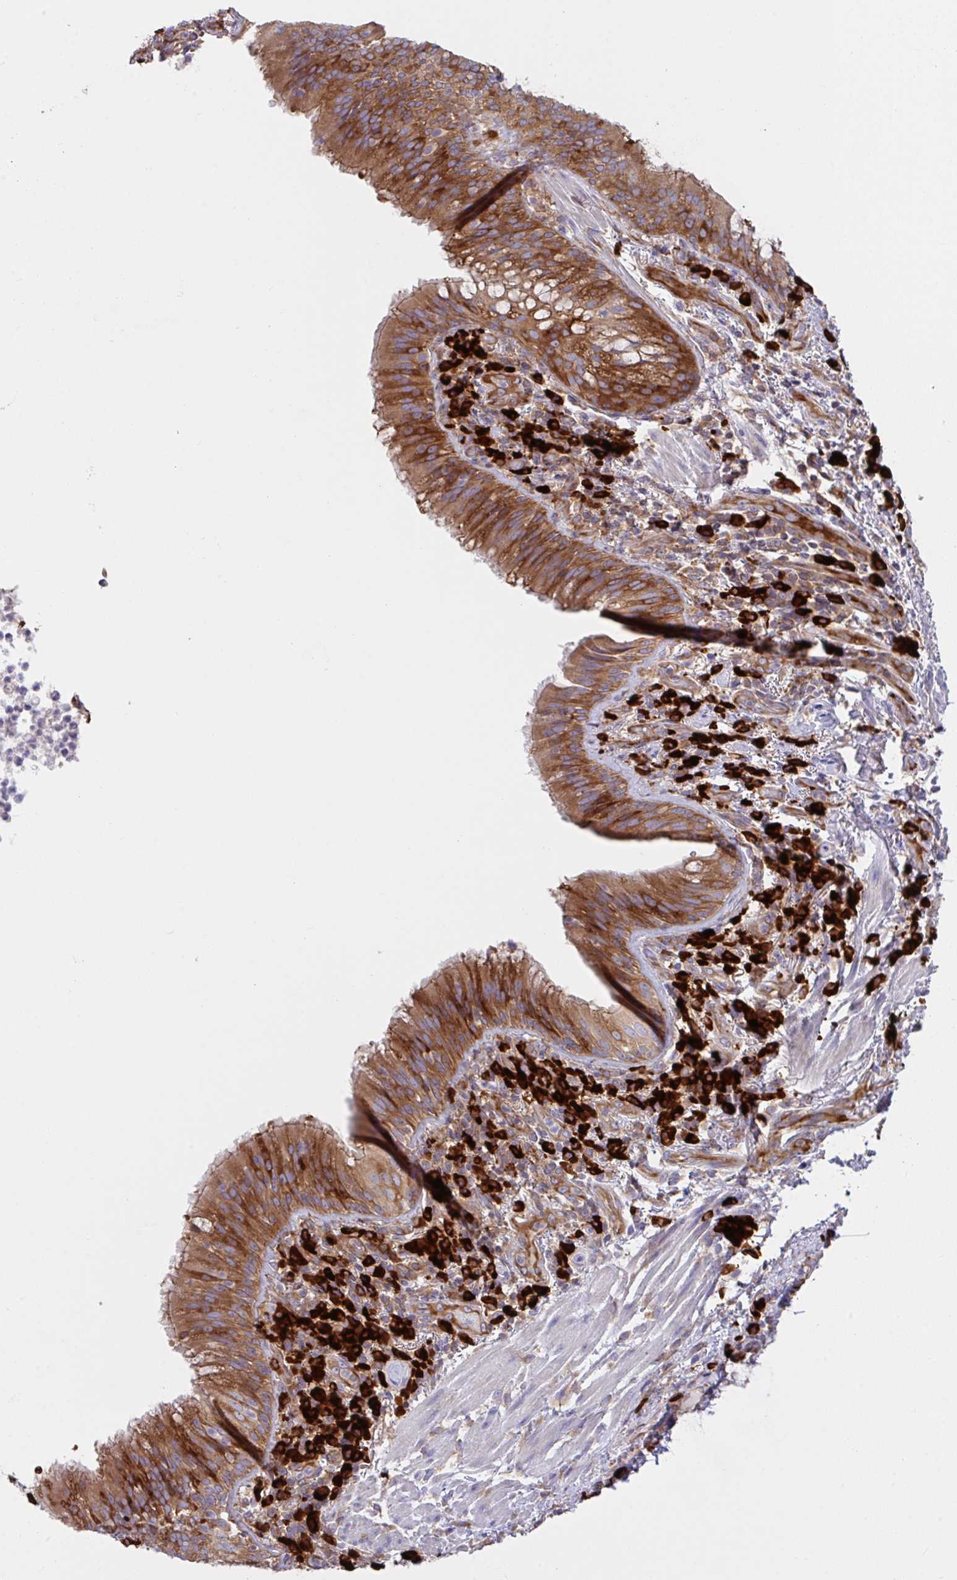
{"staining": {"intensity": "moderate", "quantity": ">75%", "location": "cytoplasmic/membranous"}, "tissue": "bronchus", "cell_type": "Respiratory epithelial cells", "image_type": "normal", "snomed": [{"axis": "morphology", "description": "Normal tissue, NOS"}, {"axis": "topography", "description": "Cartilage tissue"}, {"axis": "topography", "description": "Bronchus"}], "caption": "Brown immunohistochemical staining in normal bronchus reveals moderate cytoplasmic/membranous staining in approximately >75% of respiratory epithelial cells. (DAB IHC, brown staining for protein, blue staining for nuclei).", "gene": "YARS2", "patient": {"sex": "male", "age": 56}}